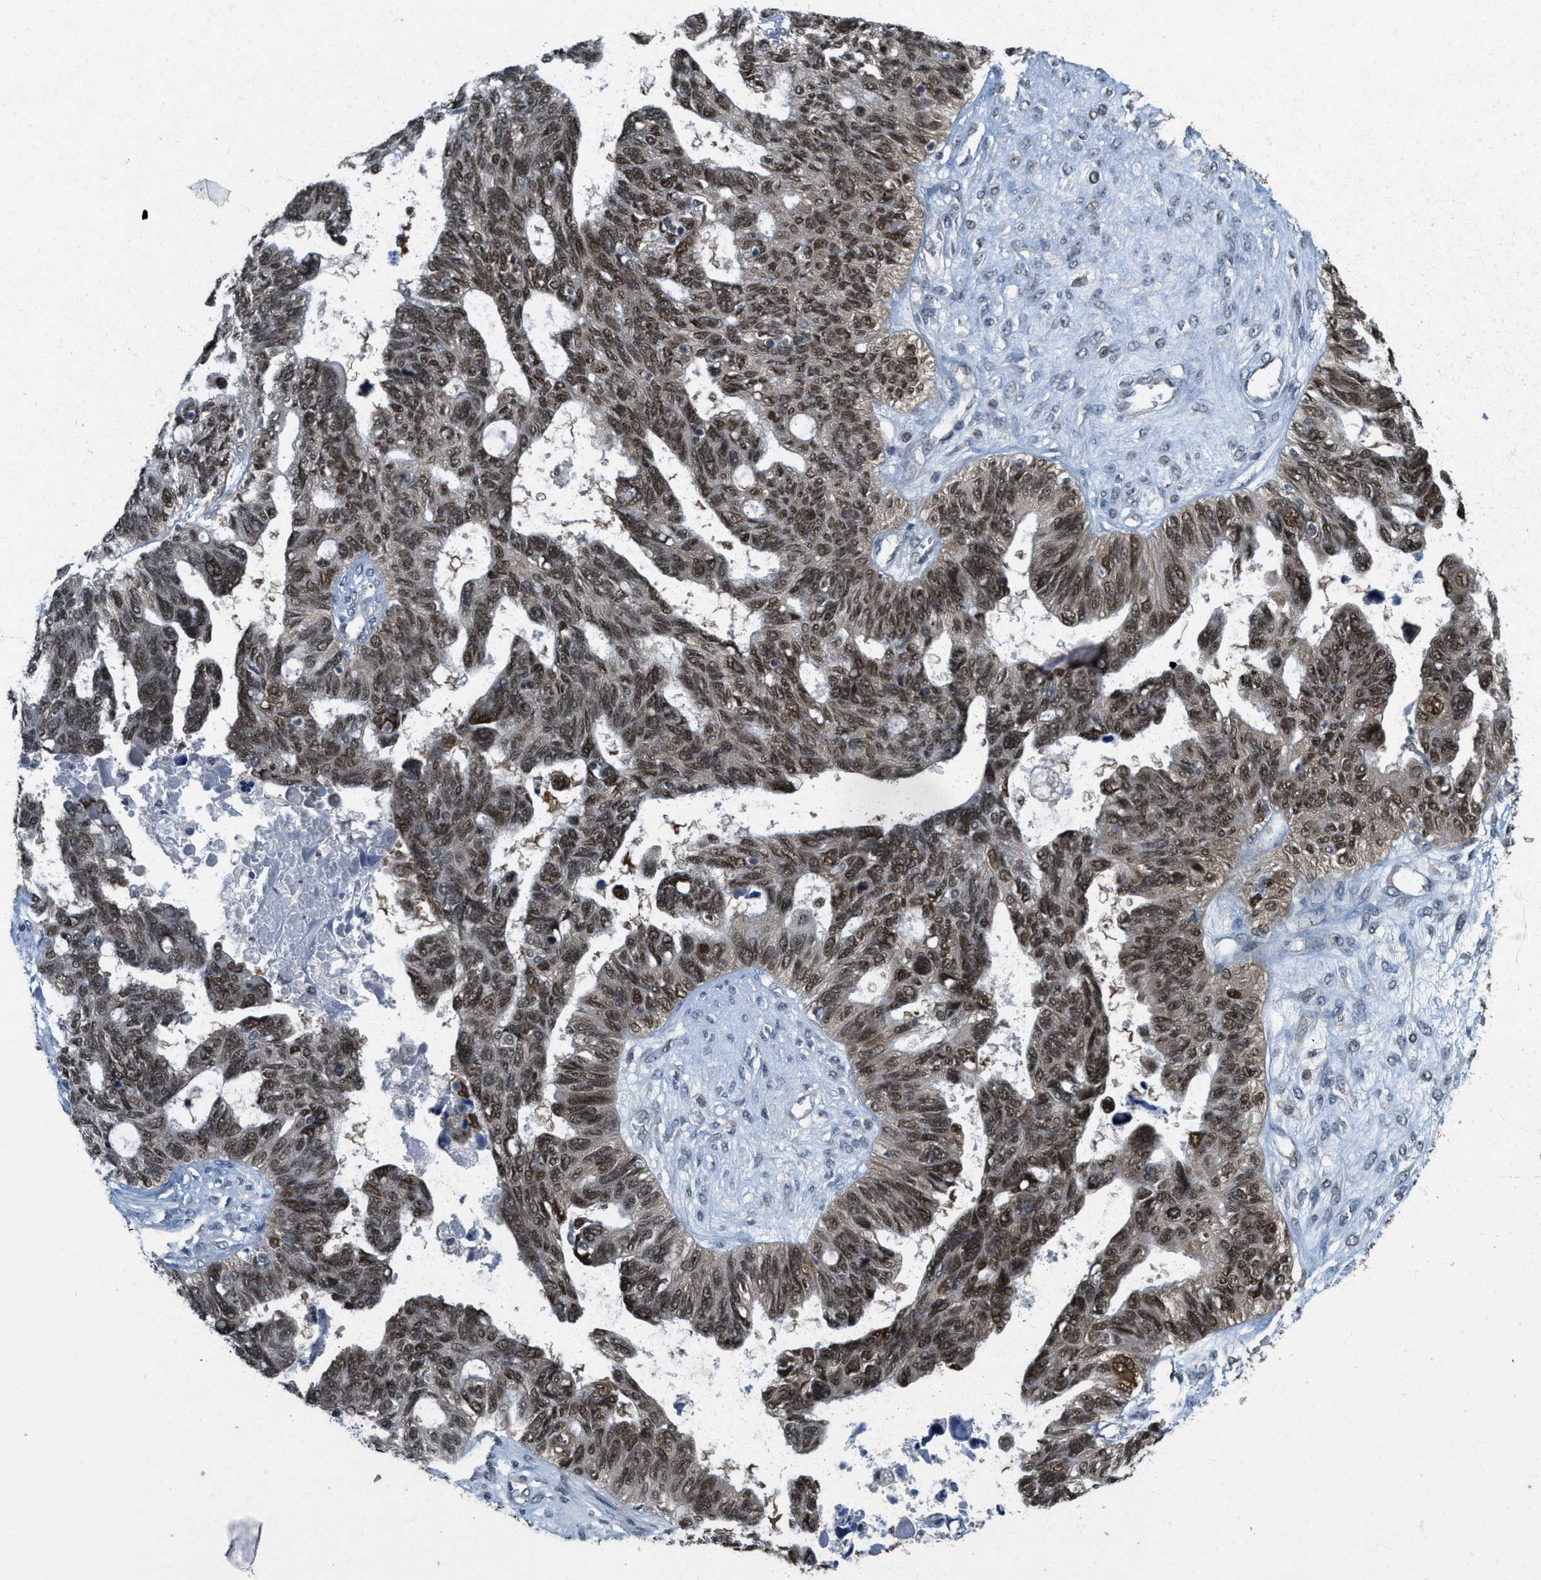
{"staining": {"intensity": "strong", "quantity": ">75%", "location": "cytoplasmic/membranous,nuclear"}, "tissue": "ovarian cancer", "cell_type": "Tumor cells", "image_type": "cancer", "snomed": [{"axis": "morphology", "description": "Cystadenocarcinoma, serous, NOS"}, {"axis": "topography", "description": "Ovary"}], "caption": "DAB immunohistochemical staining of serous cystadenocarcinoma (ovarian) demonstrates strong cytoplasmic/membranous and nuclear protein staining in approximately >75% of tumor cells.", "gene": "DNAJB1", "patient": {"sex": "female", "age": 79}}